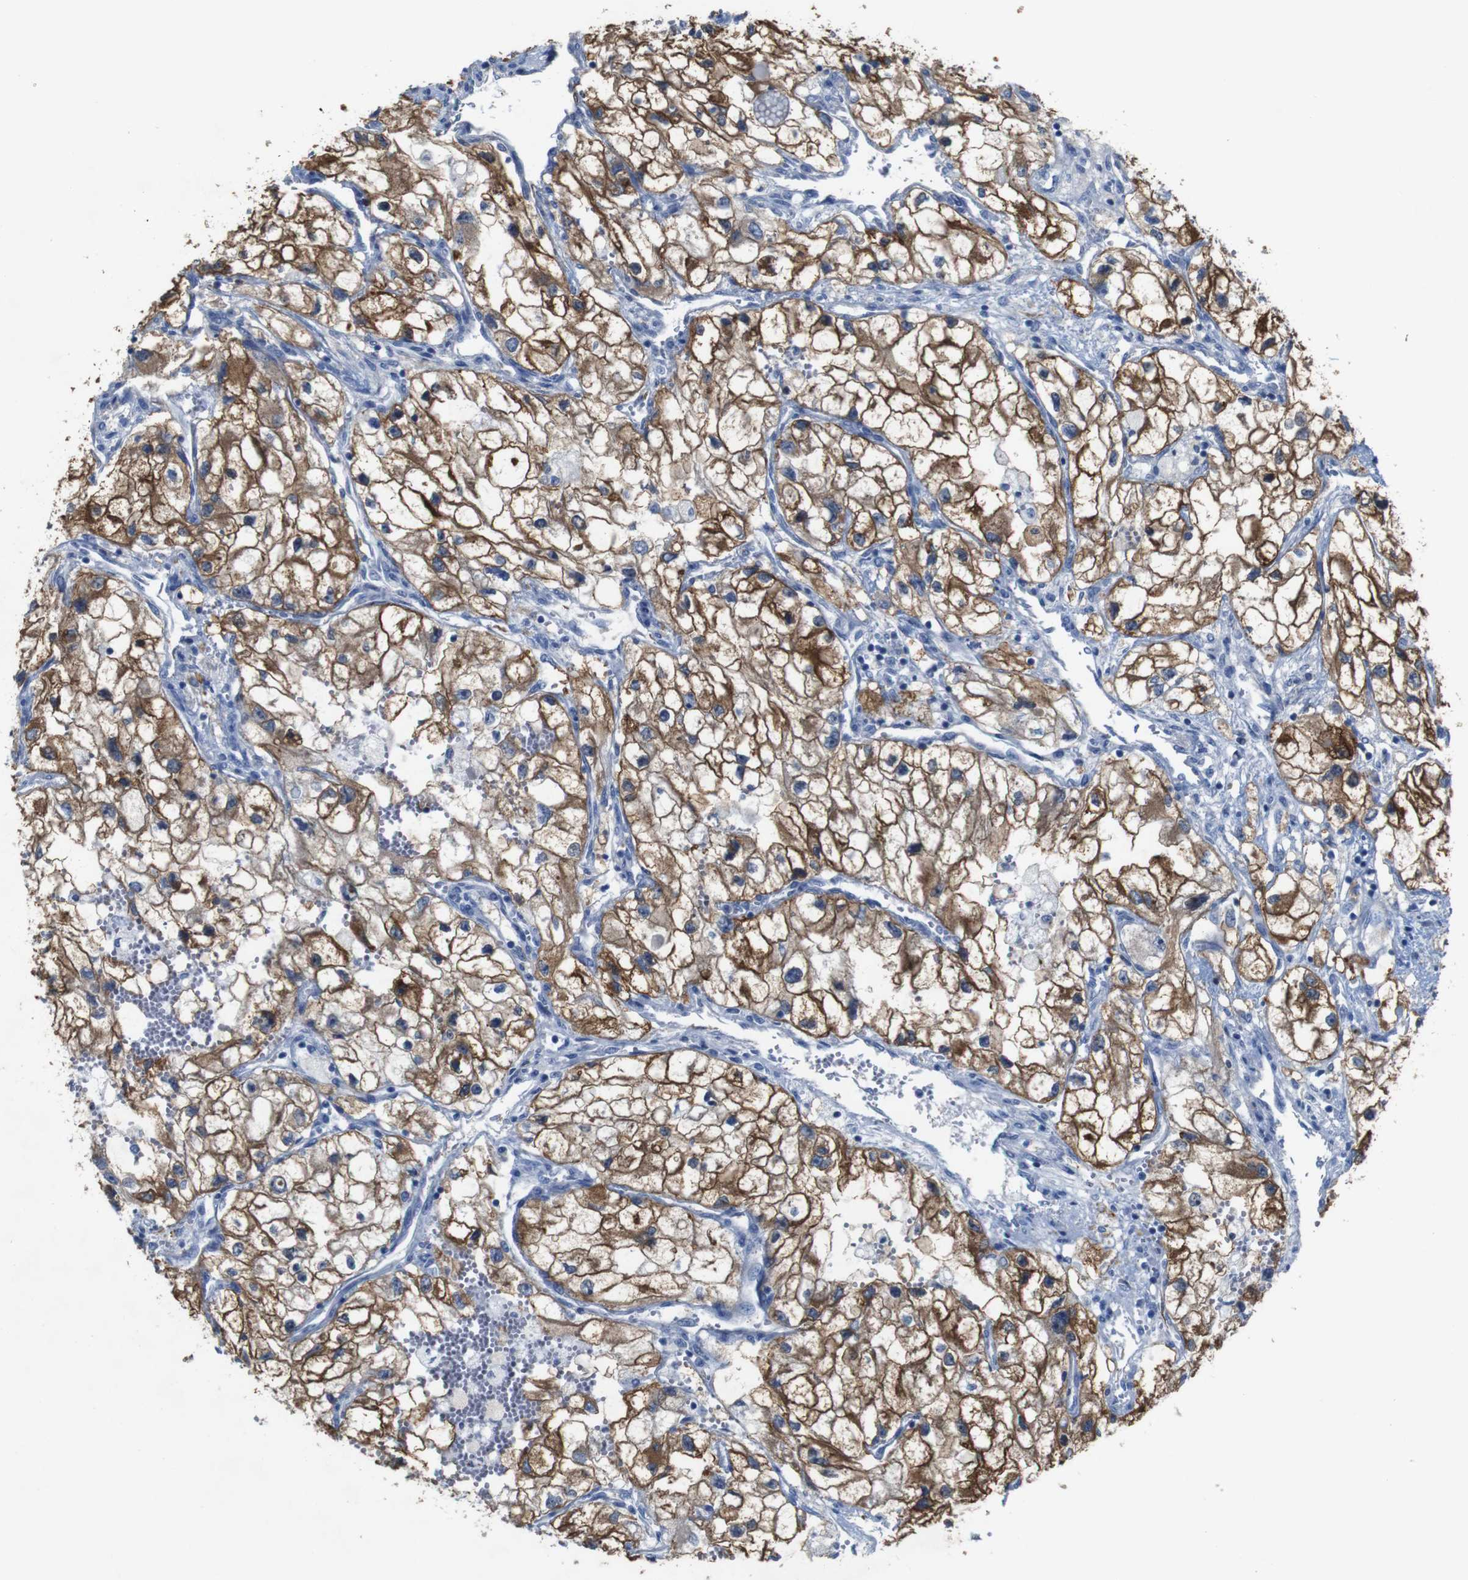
{"staining": {"intensity": "moderate", "quantity": ">75%", "location": "cytoplasmic/membranous"}, "tissue": "renal cancer", "cell_type": "Tumor cells", "image_type": "cancer", "snomed": [{"axis": "morphology", "description": "Adenocarcinoma, NOS"}, {"axis": "topography", "description": "Kidney"}], "caption": "There is medium levels of moderate cytoplasmic/membranous positivity in tumor cells of renal cancer (adenocarcinoma), as demonstrated by immunohistochemical staining (brown color).", "gene": "MYEOV", "patient": {"sex": "female", "age": 70}}